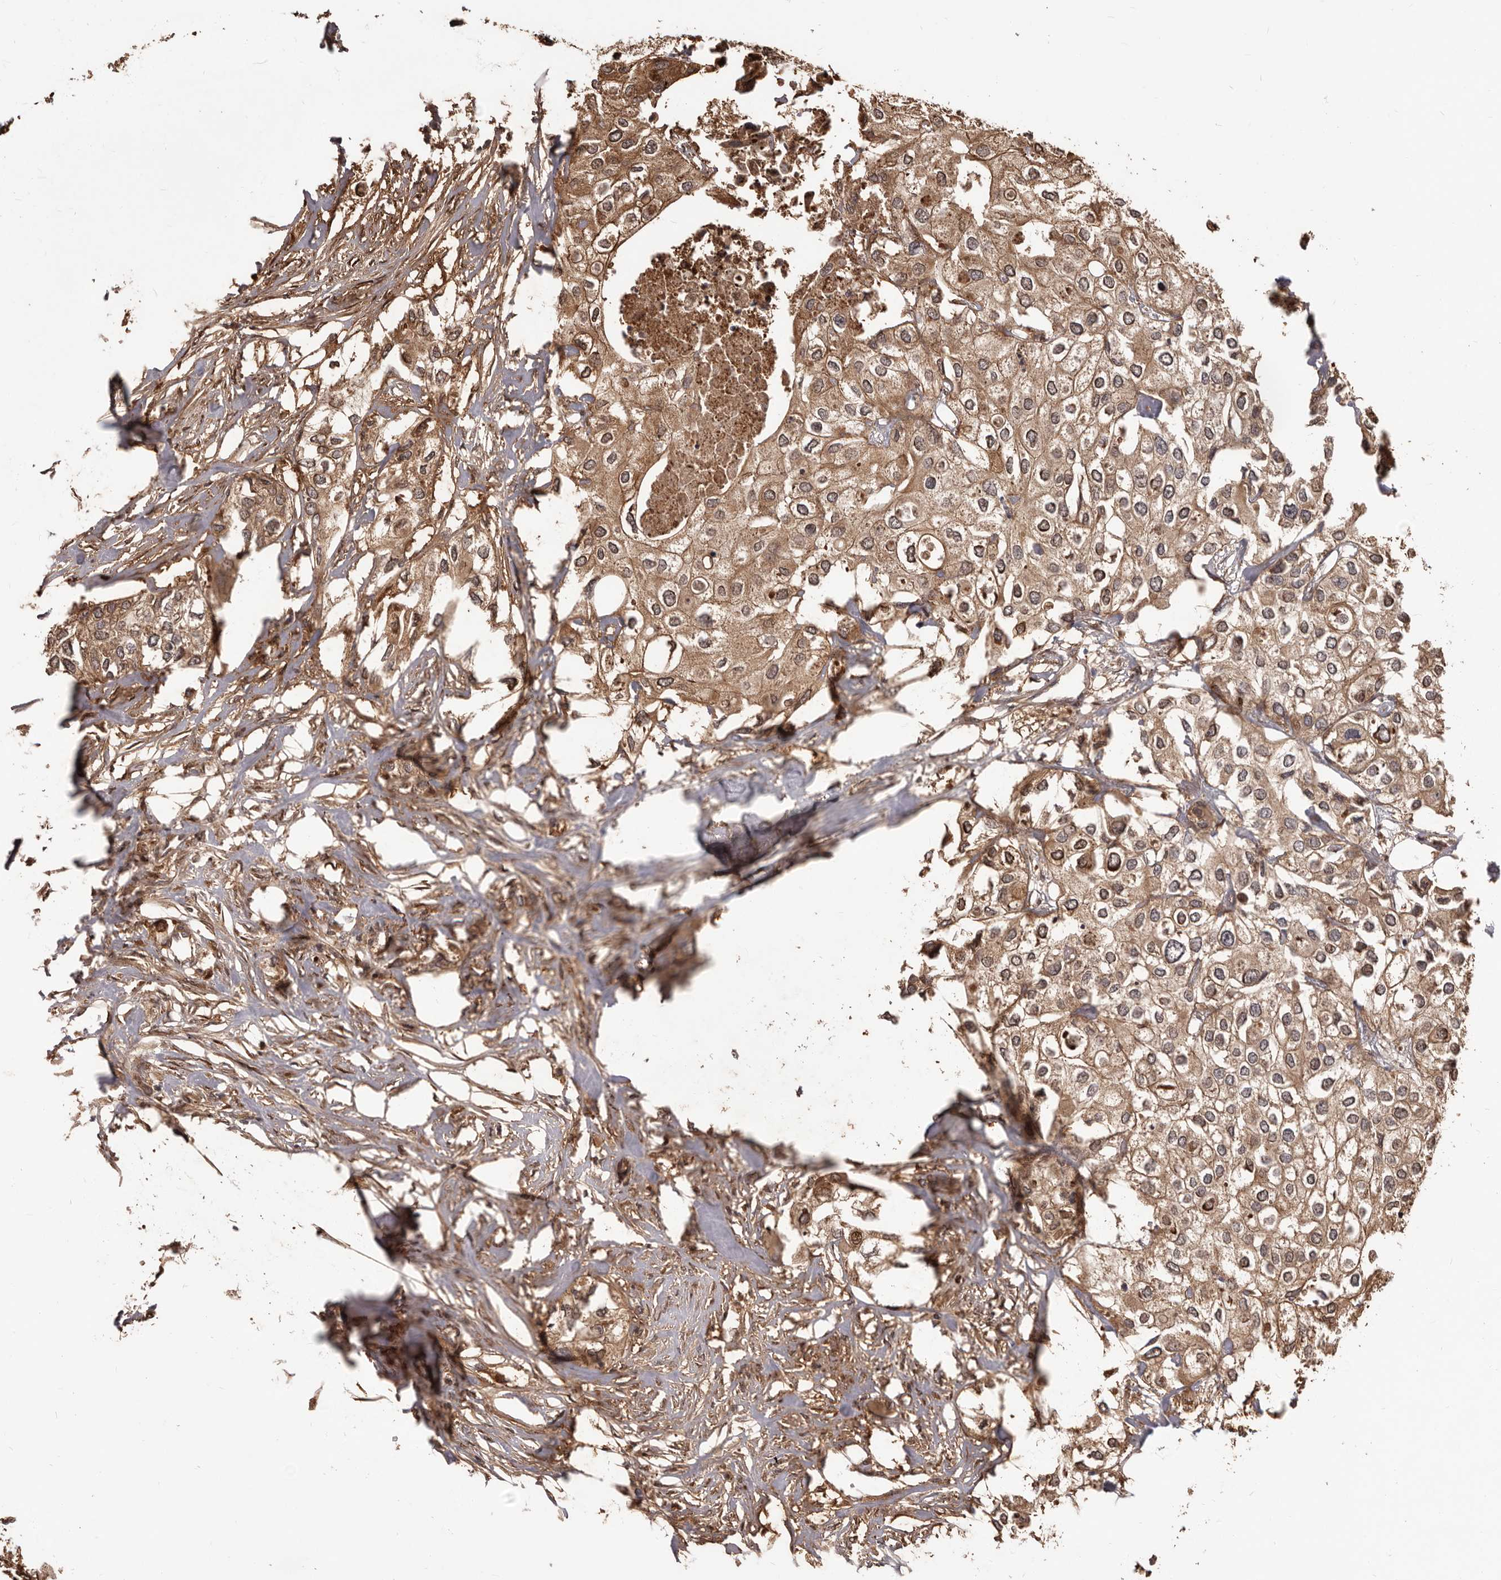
{"staining": {"intensity": "moderate", "quantity": ">75%", "location": "cytoplasmic/membranous"}, "tissue": "urothelial cancer", "cell_type": "Tumor cells", "image_type": "cancer", "snomed": [{"axis": "morphology", "description": "Urothelial carcinoma, High grade"}, {"axis": "topography", "description": "Urinary bladder"}], "caption": "Immunohistochemistry (IHC) of high-grade urothelial carcinoma exhibits medium levels of moderate cytoplasmic/membranous staining in about >75% of tumor cells. (brown staining indicates protein expression, while blue staining denotes nuclei).", "gene": "MTO1", "patient": {"sex": "male", "age": 64}}